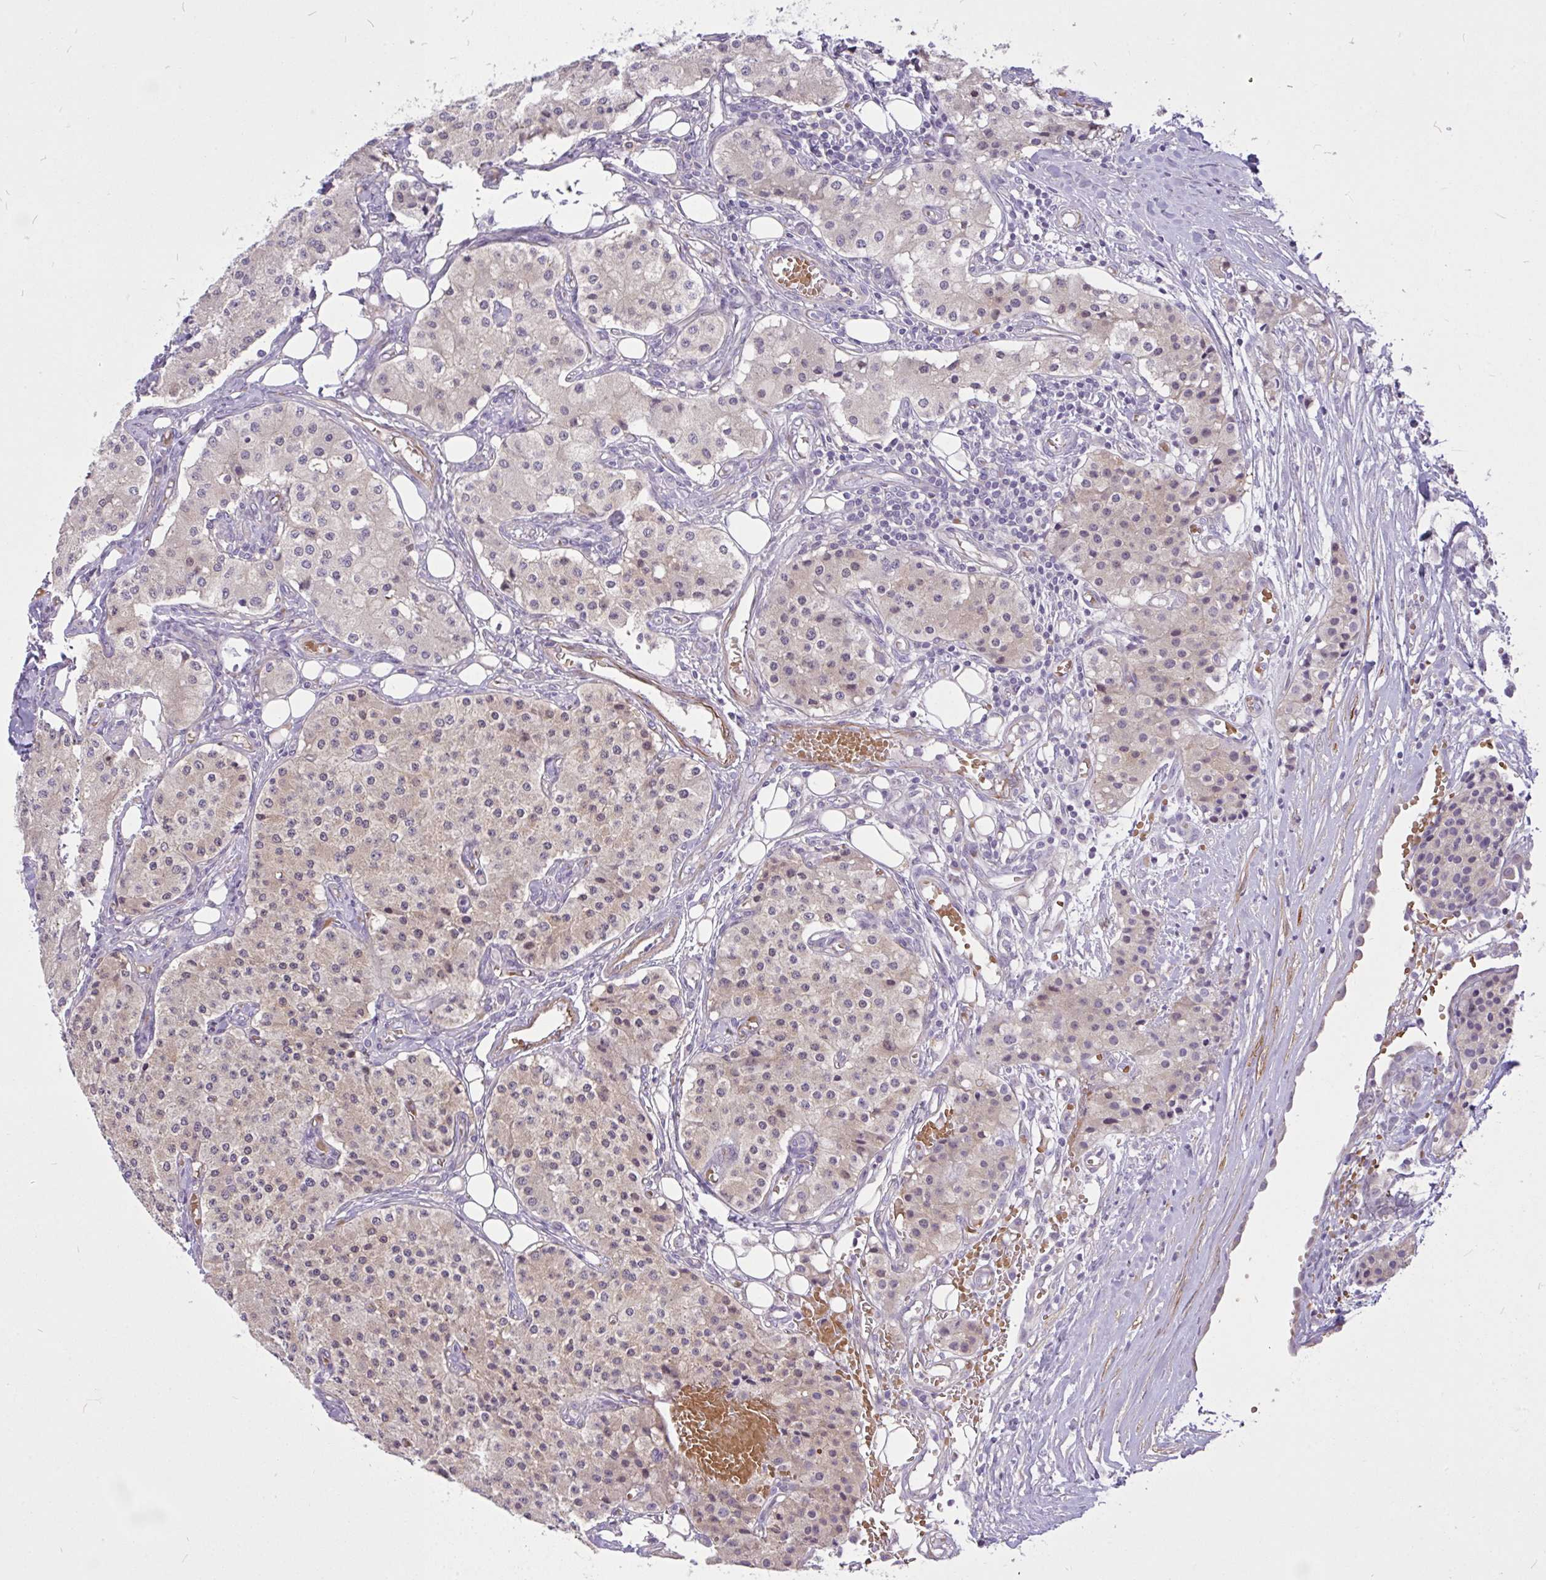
{"staining": {"intensity": "weak", "quantity": "<25%", "location": "cytoplasmic/membranous"}, "tissue": "carcinoid", "cell_type": "Tumor cells", "image_type": "cancer", "snomed": [{"axis": "morphology", "description": "Carcinoid, malignant, NOS"}, {"axis": "topography", "description": "Colon"}], "caption": "Histopathology image shows no protein staining in tumor cells of carcinoid tissue.", "gene": "MOCS1", "patient": {"sex": "female", "age": 52}}